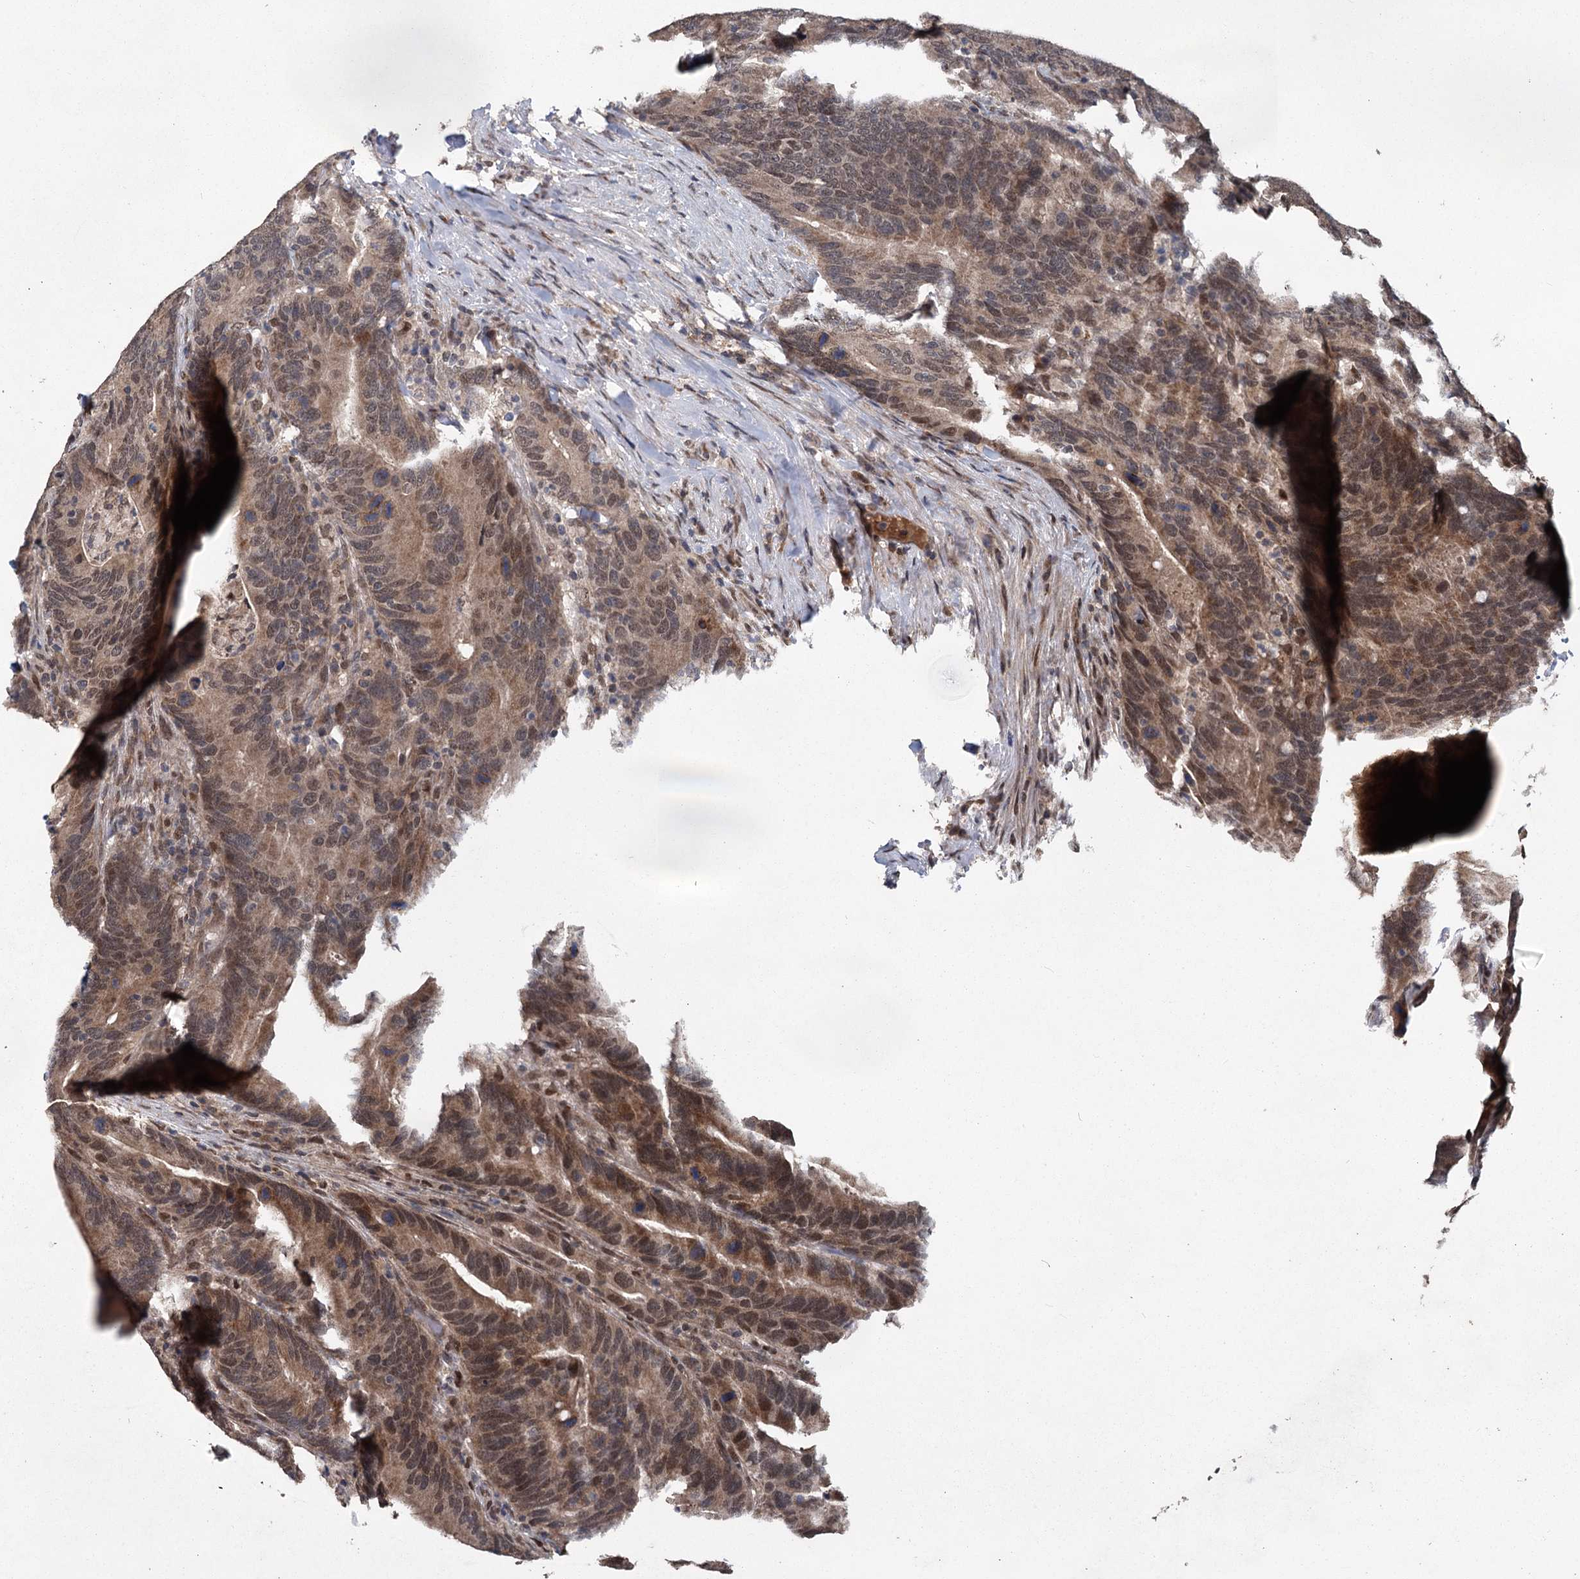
{"staining": {"intensity": "moderate", "quantity": ">75%", "location": "cytoplasmic/membranous,nuclear"}, "tissue": "colorectal cancer", "cell_type": "Tumor cells", "image_type": "cancer", "snomed": [{"axis": "morphology", "description": "Adenocarcinoma, NOS"}, {"axis": "topography", "description": "Colon"}], "caption": "An image of human colorectal adenocarcinoma stained for a protein exhibits moderate cytoplasmic/membranous and nuclear brown staining in tumor cells.", "gene": "MYG1", "patient": {"sex": "female", "age": 66}}